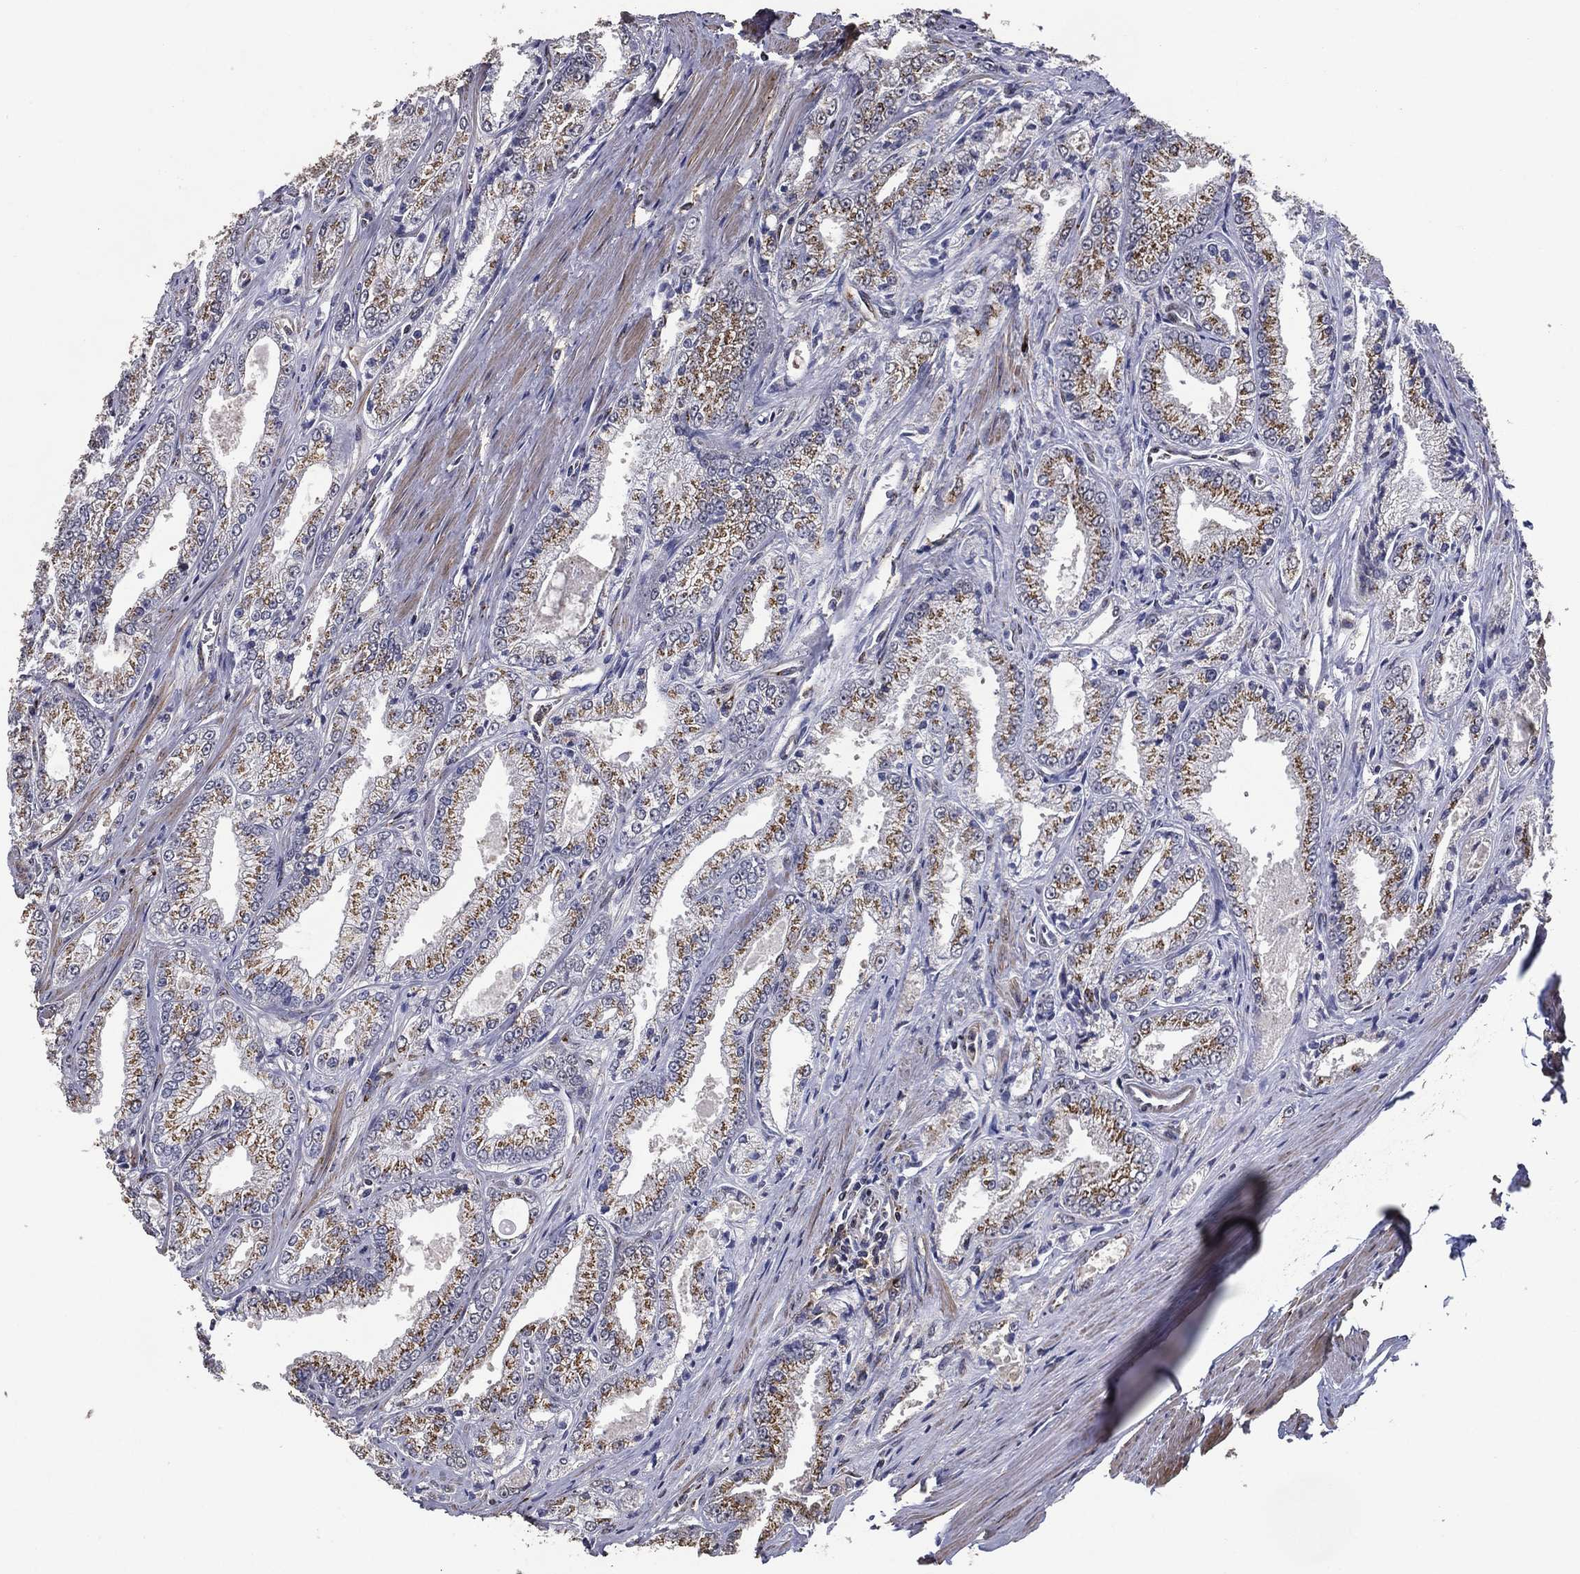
{"staining": {"intensity": "moderate", "quantity": ">75%", "location": "cytoplasmic/membranous"}, "tissue": "prostate cancer", "cell_type": "Tumor cells", "image_type": "cancer", "snomed": [{"axis": "morphology", "description": "Adenocarcinoma, NOS"}, {"axis": "morphology", "description": "Adenocarcinoma, High grade"}, {"axis": "topography", "description": "Prostate"}], "caption": "Adenocarcinoma (high-grade) (prostate) stained with a protein marker exhibits moderate staining in tumor cells.", "gene": "GPR183", "patient": {"sex": "male", "age": 70}}